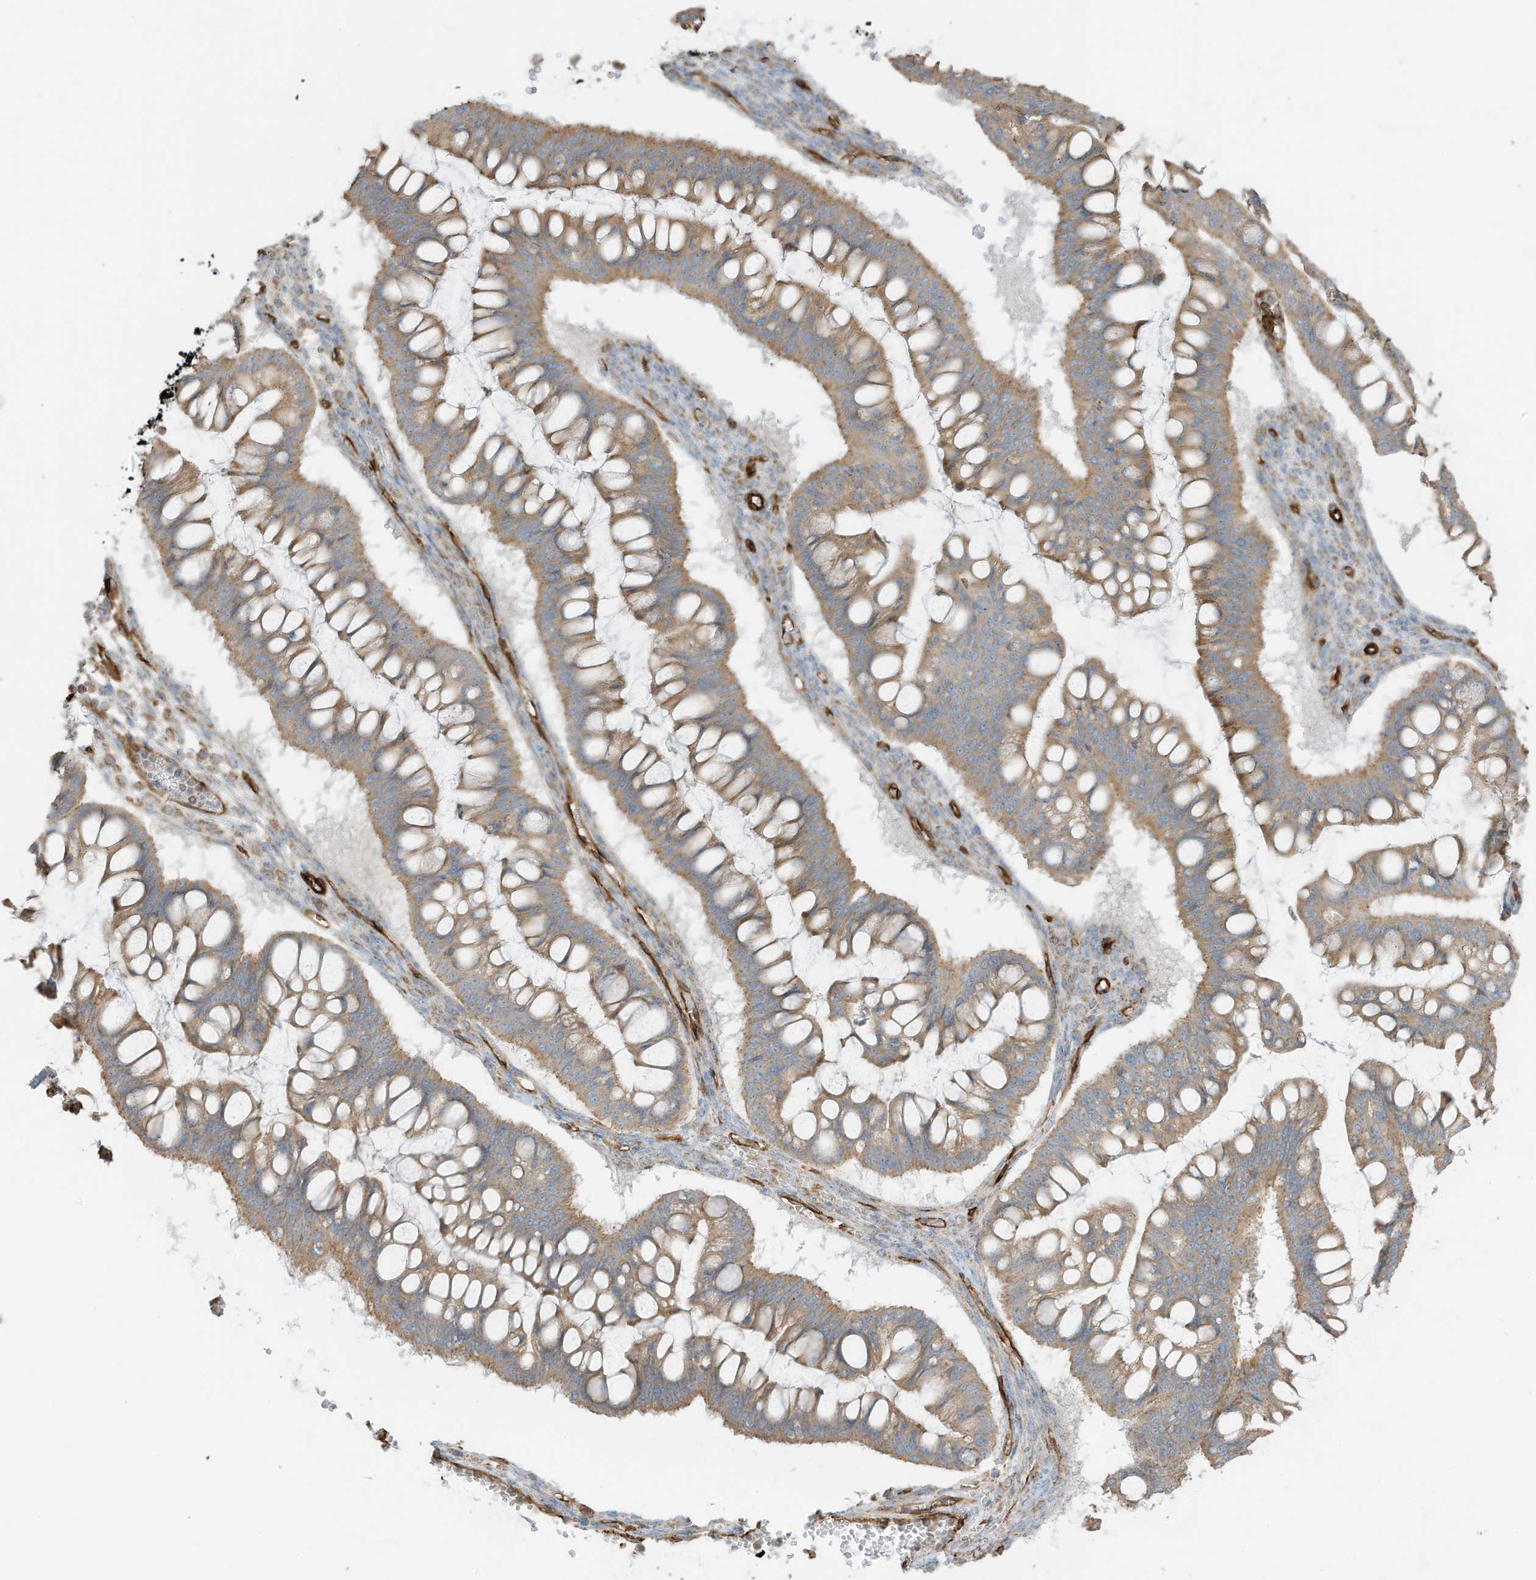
{"staining": {"intensity": "moderate", "quantity": ">75%", "location": "cytoplasmic/membranous"}, "tissue": "ovarian cancer", "cell_type": "Tumor cells", "image_type": "cancer", "snomed": [{"axis": "morphology", "description": "Cystadenocarcinoma, mucinous, NOS"}, {"axis": "topography", "description": "Ovary"}], "caption": "Moderate cytoplasmic/membranous staining for a protein is identified in approximately >75% of tumor cells of mucinous cystadenocarcinoma (ovarian) using immunohistochemistry (IHC).", "gene": "ABCB7", "patient": {"sex": "female", "age": 73}}